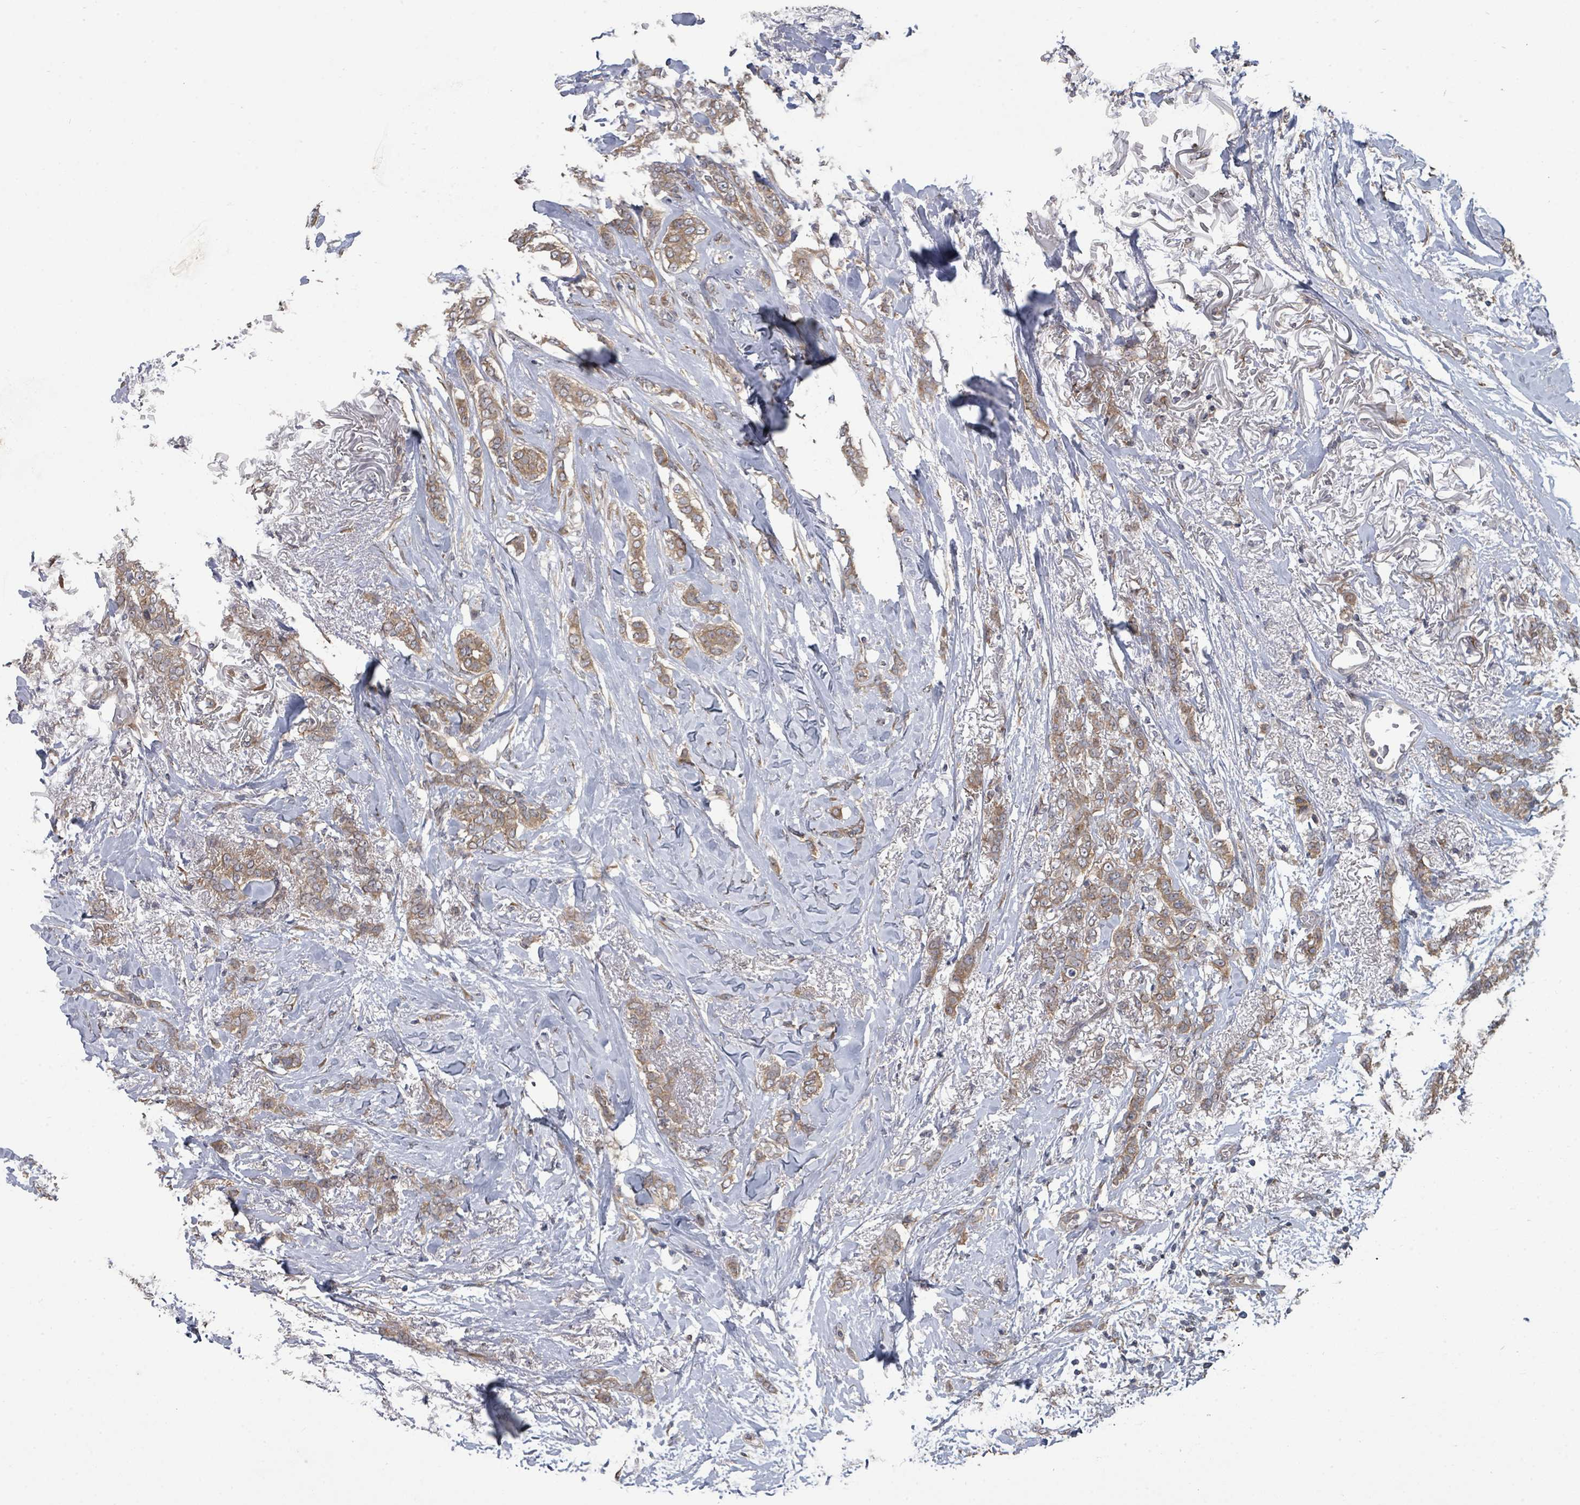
{"staining": {"intensity": "moderate", "quantity": ">75%", "location": "cytoplasmic/membranous"}, "tissue": "breast cancer", "cell_type": "Tumor cells", "image_type": "cancer", "snomed": [{"axis": "morphology", "description": "Duct carcinoma"}, {"axis": "topography", "description": "Breast"}], "caption": "Protein analysis of breast cancer (infiltrating ductal carcinoma) tissue shows moderate cytoplasmic/membranous expression in about >75% of tumor cells.", "gene": "SLC9A7", "patient": {"sex": "female", "age": 72}}